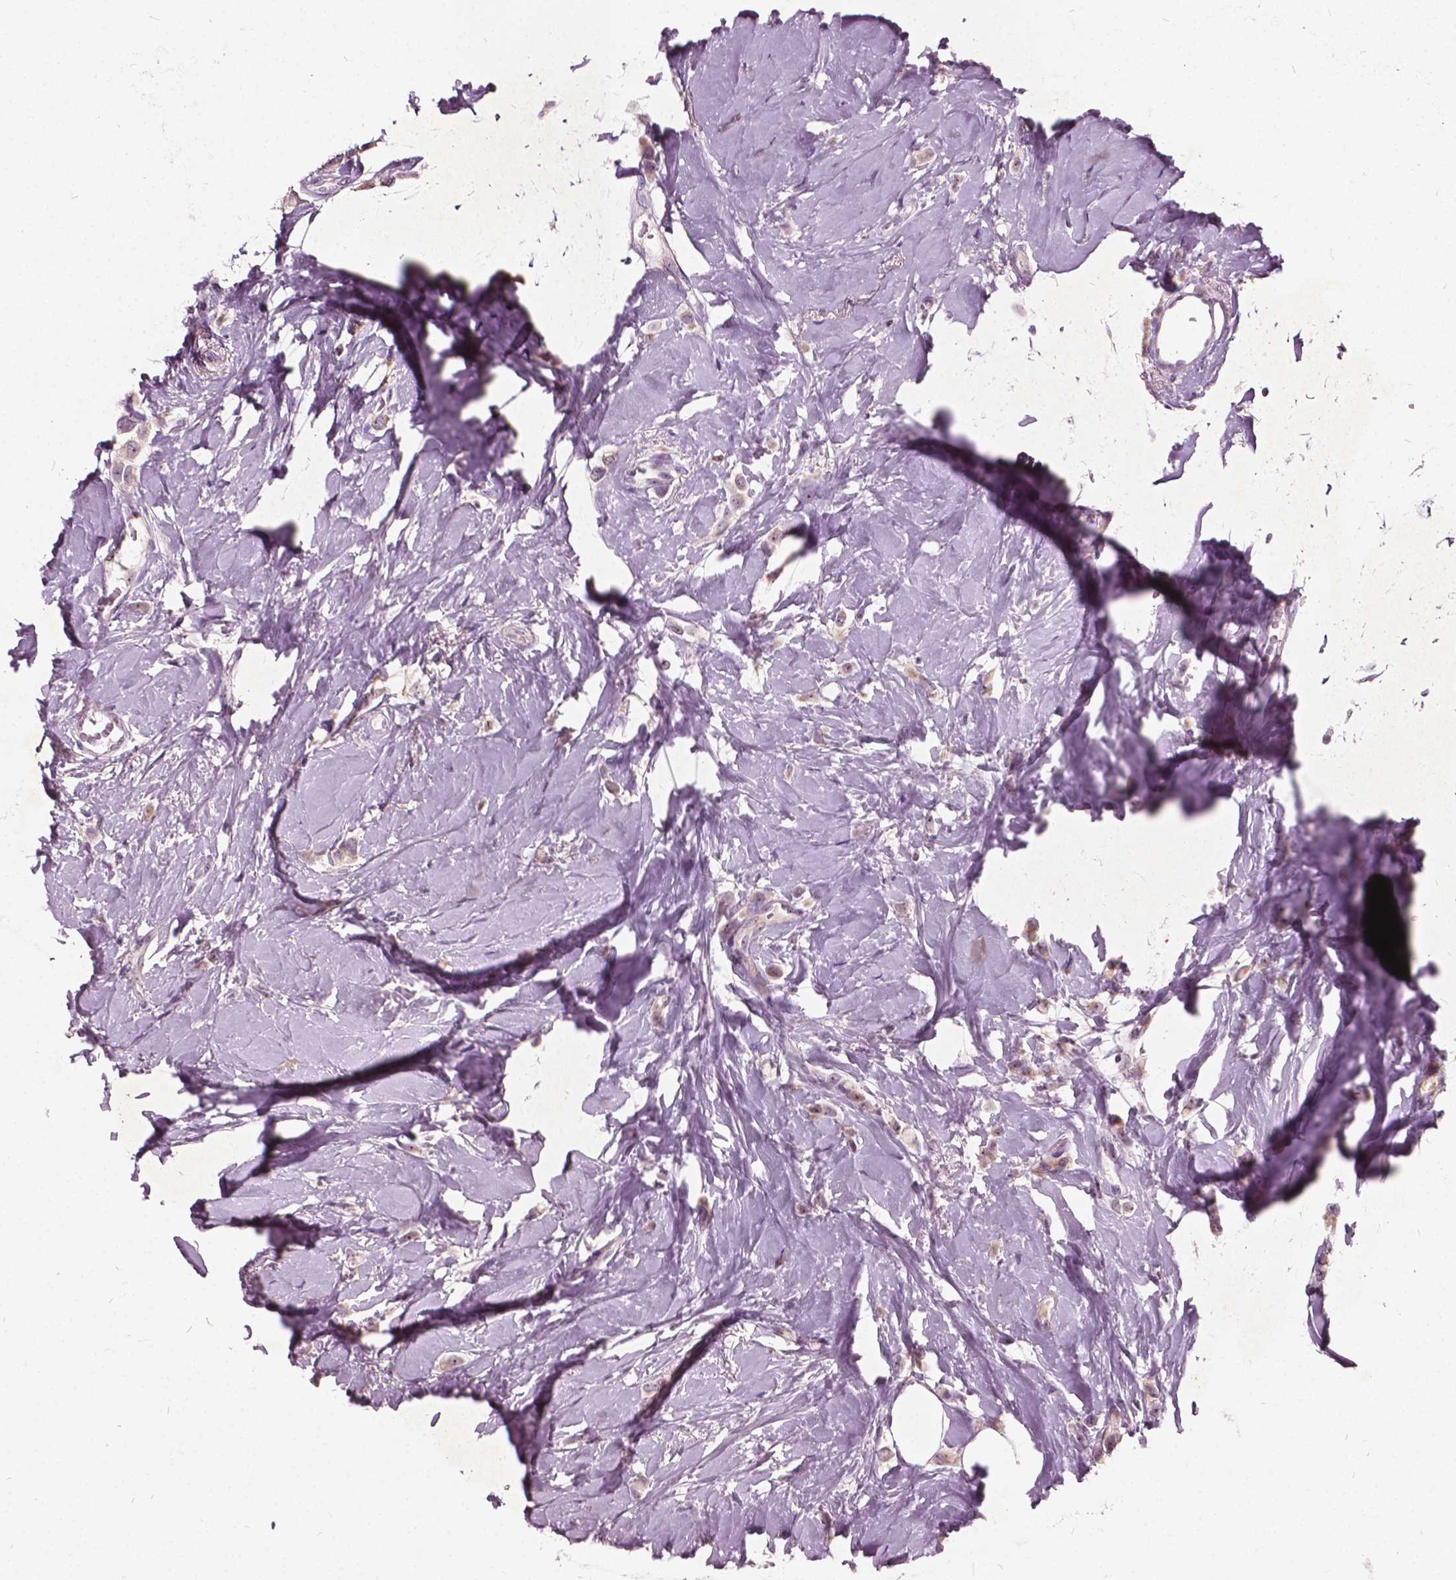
{"staining": {"intensity": "weak", "quantity": "<25%", "location": "cytoplasmic/membranous,nuclear"}, "tissue": "breast cancer", "cell_type": "Tumor cells", "image_type": "cancer", "snomed": [{"axis": "morphology", "description": "Lobular carcinoma"}, {"axis": "topography", "description": "Breast"}], "caption": "This micrograph is of lobular carcinoma (breast) stained with immunohistochemistry (IHC) to label a protein in brown with the nuclei are counter-stained blue. There is no staining in tumor cells.", "gene": "ODF3L2", "patient": {"sex": "female", "age": 66}}